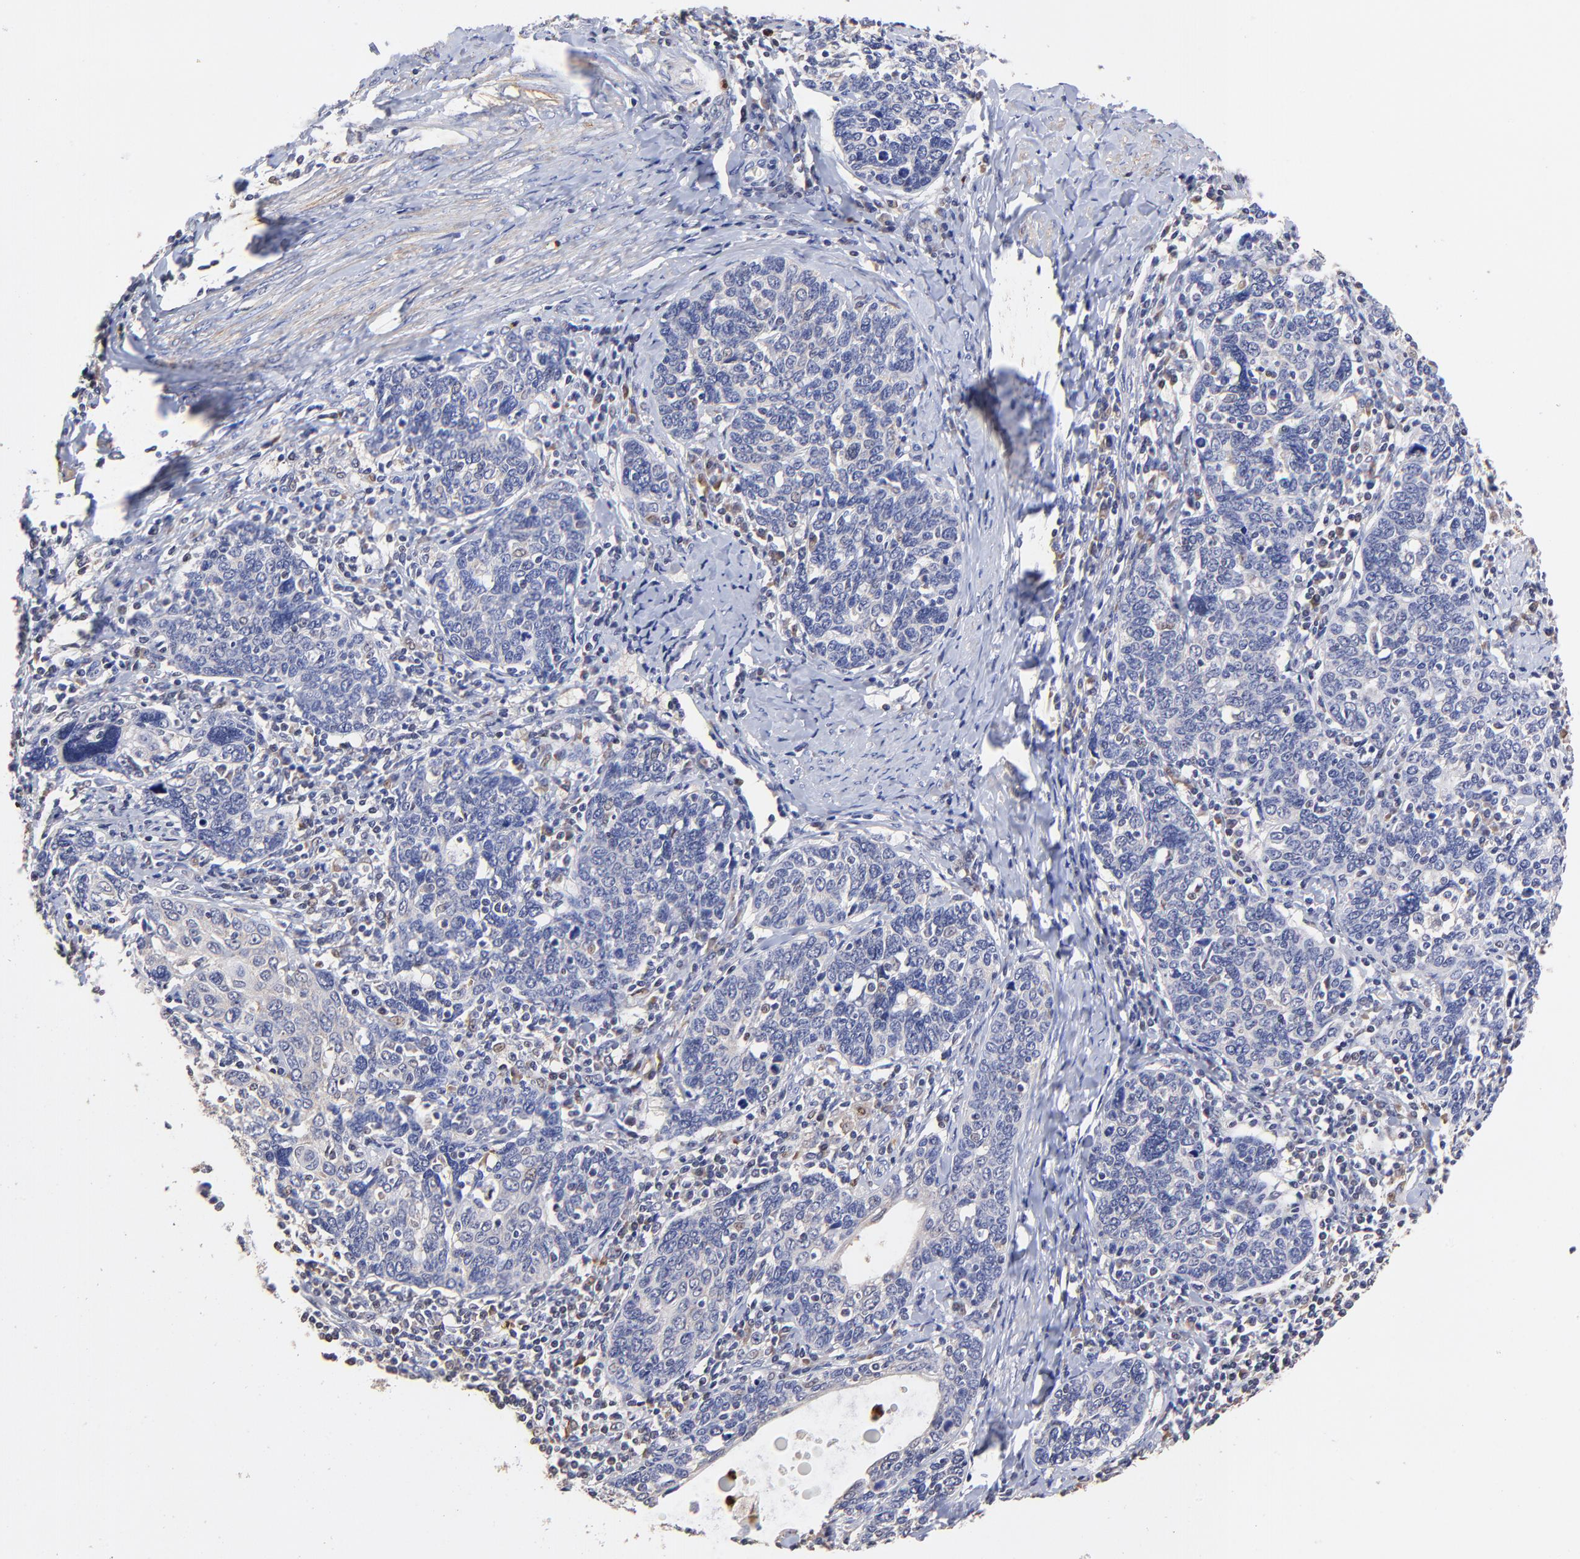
{"staining": {"intensity": "negative", "quantity": "none", "location": "none"}, "tissue": "cervical cancer", "cell_type": "Tumor cells", "image_type": "cancer", "snomed": [{"axis": "morphology", "description": "Squamous cell carcinoma, NOS"}, {"axis": "topography", "description": "Cervix"}], "caption": "High power microscopy image of an immunohistochemistry (IHC) micrograph of squamous cell carcinoma (cervical), revealing no significant expression in tumor cells.", "gene": "BBOF1", "patient": {"sex": "female", "age": 41}}